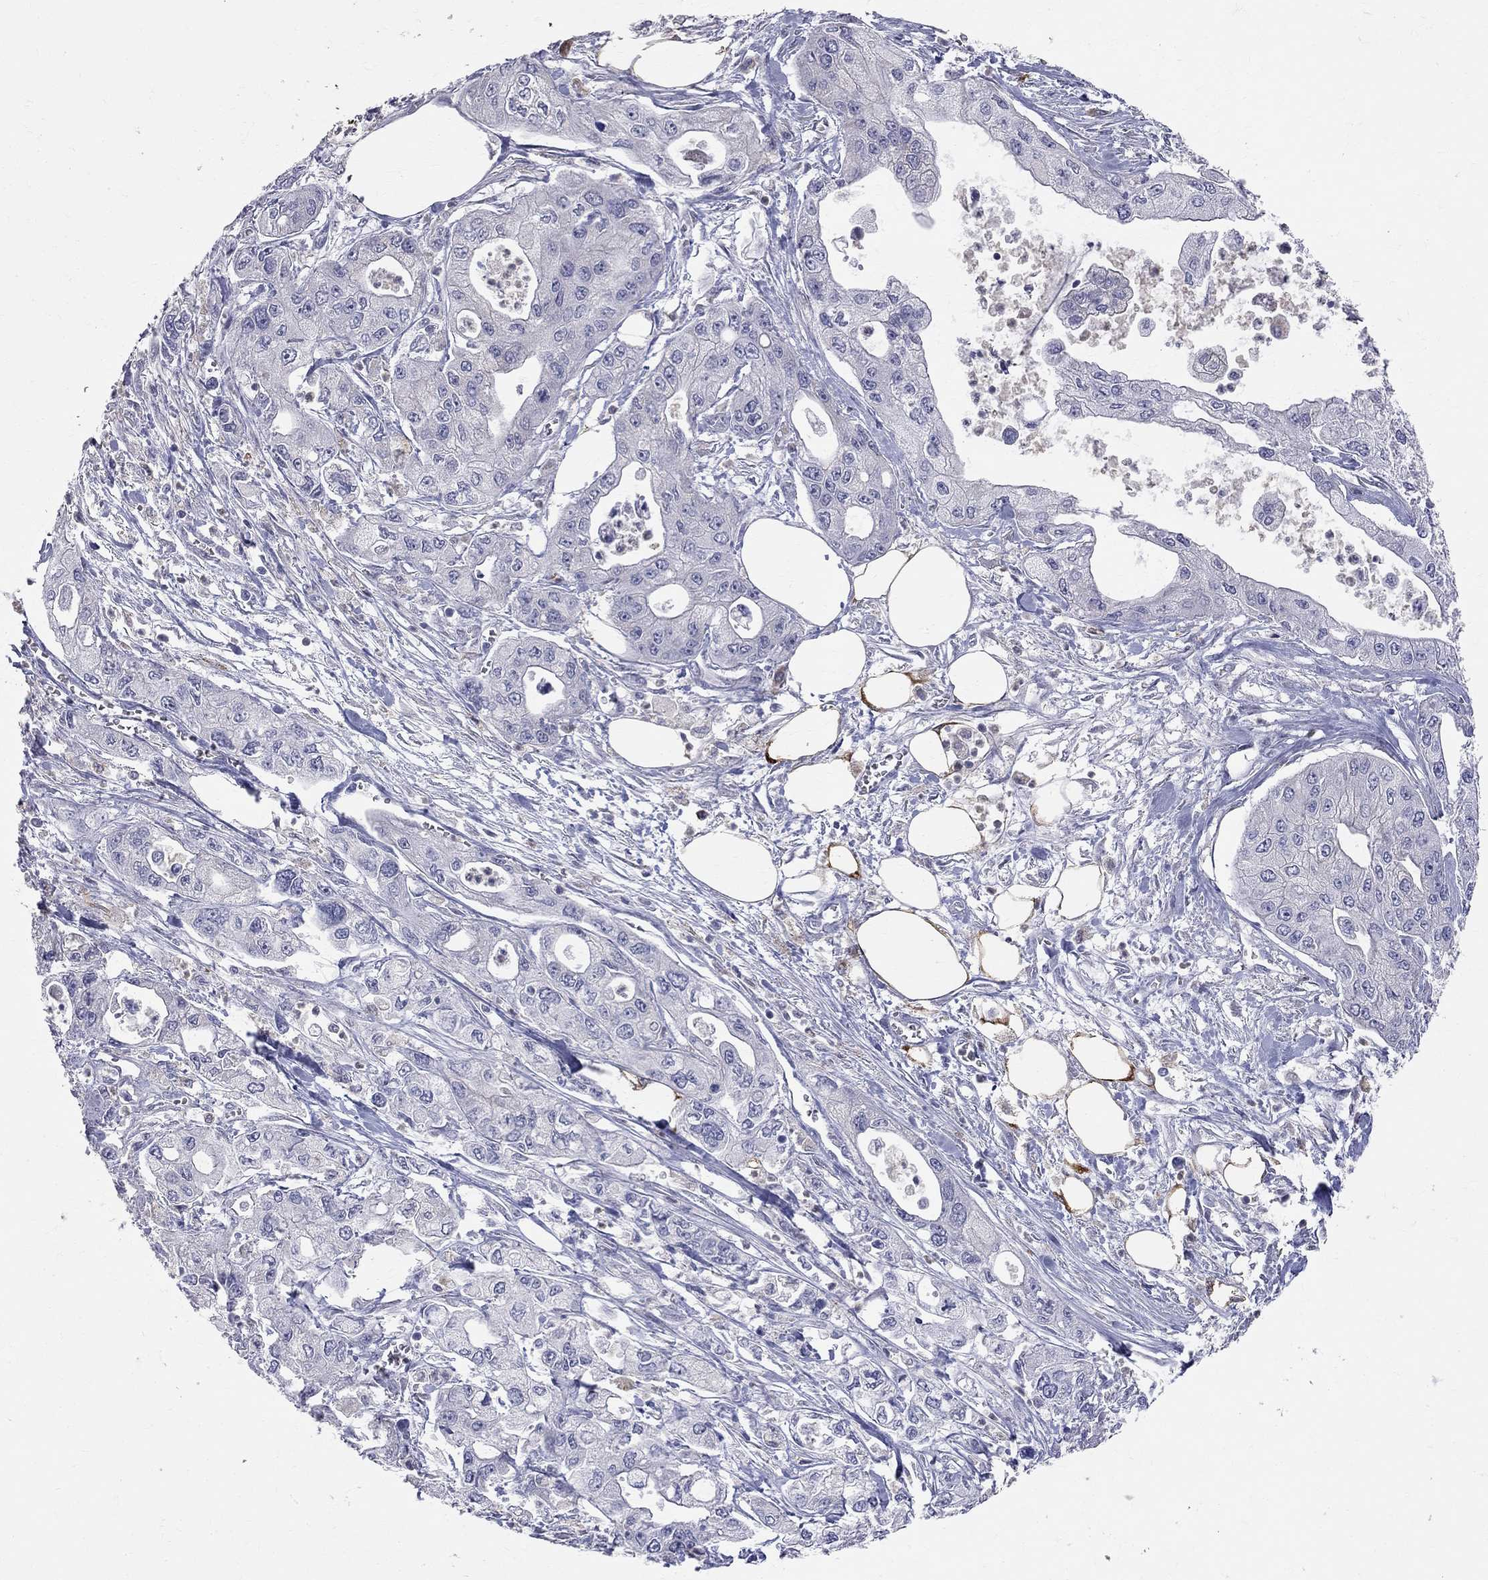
{"staining": {"intensity": "negative", "quantity": "none", "location": "none"}, "tissue": "pancreatic cancer", "cell_type": "Tumor cells", "image_type": "cancer", "snomed": [{"axis": "morphology", "description": "Adenocarcinoma, NOS"}, {"axis": "topography", "description": "Pancreas"}], "caption": "IHC micrograph of pancreatic cancer stained for a protein (brown), which exhibits no staining in tumor cells.", "gene": "ACSL1", "patient": {"sex": "male", "age": 70}}